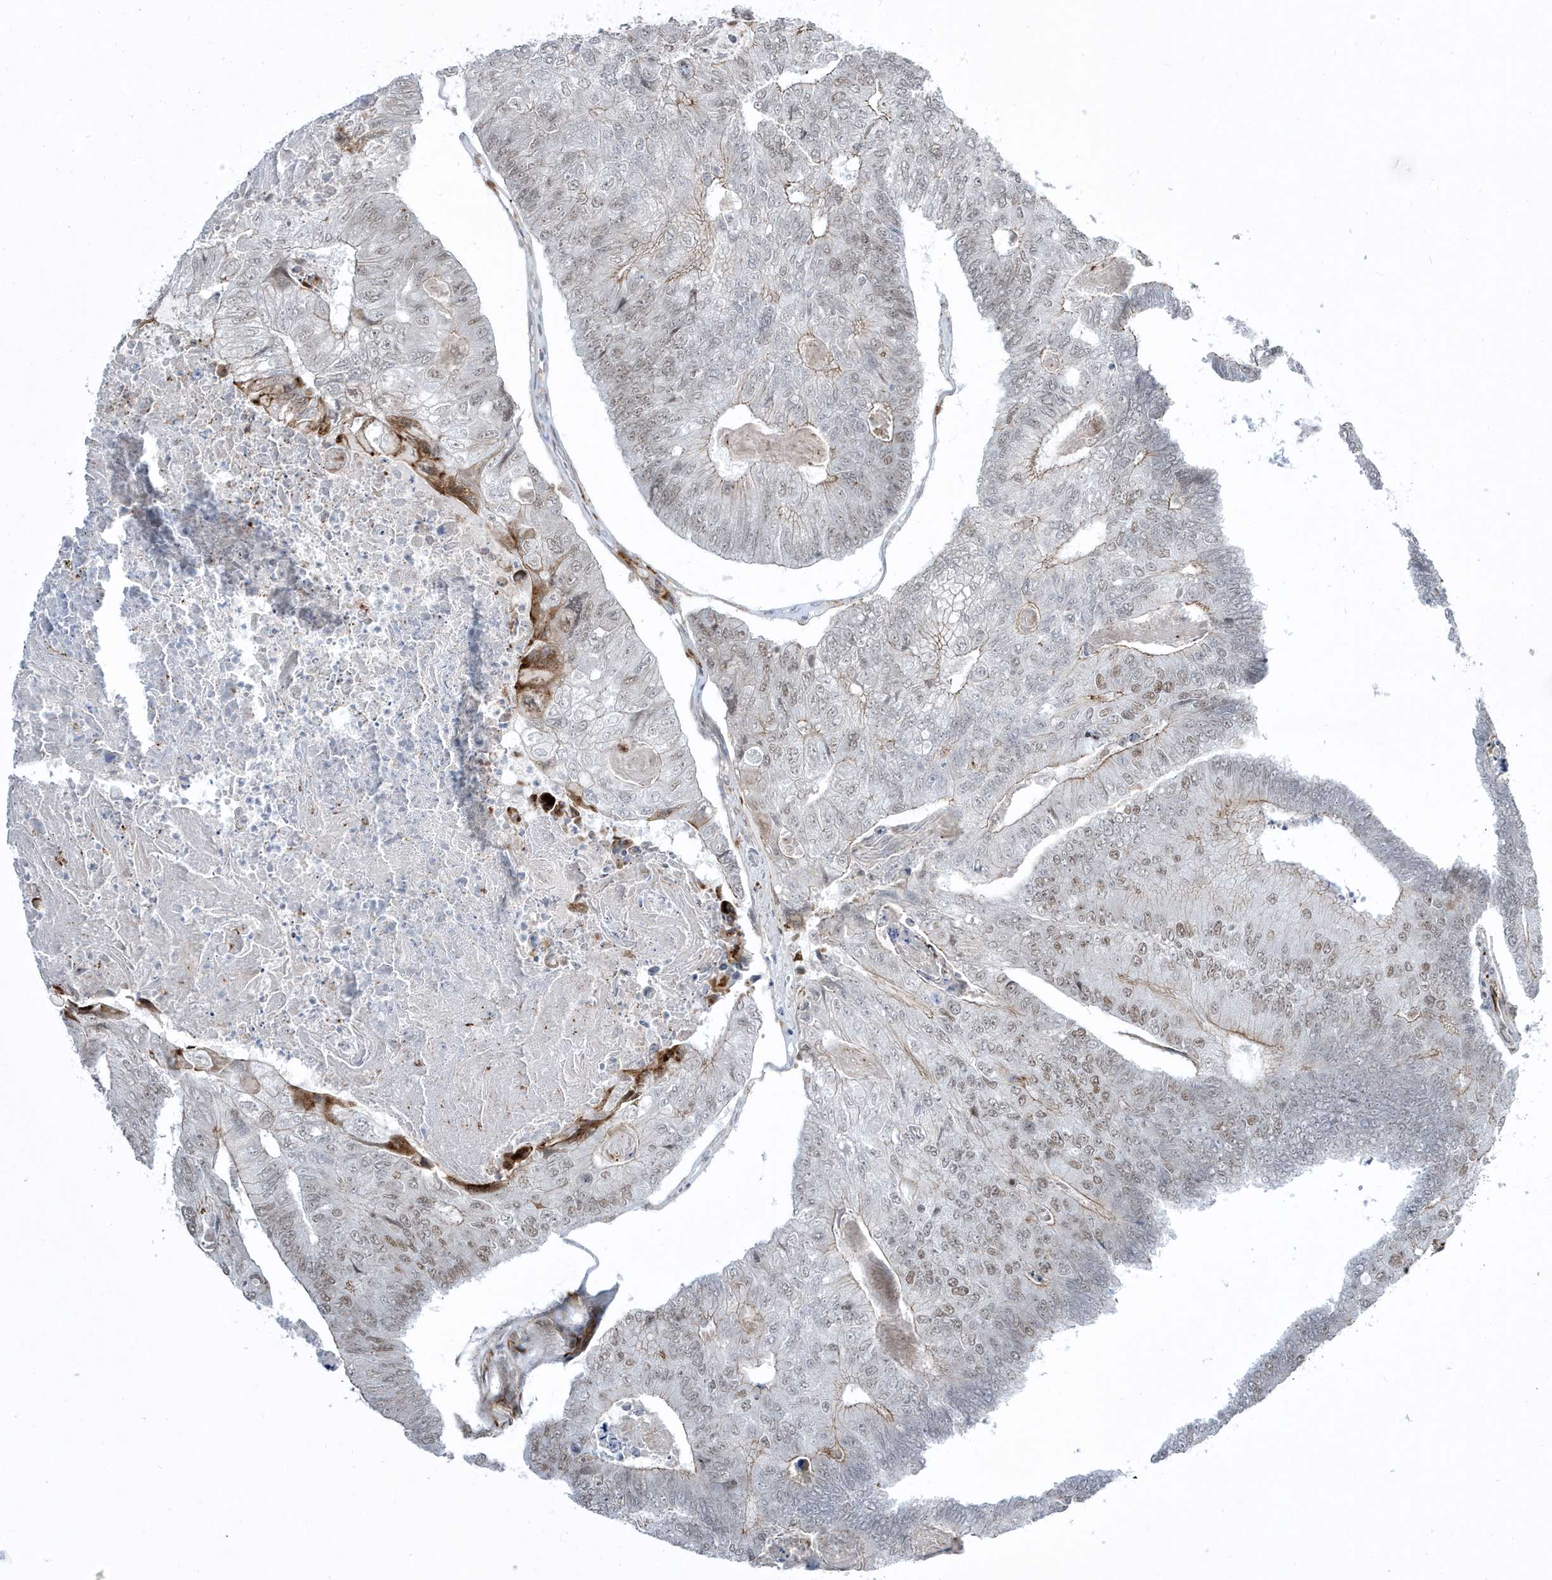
{"staining": {"intensity": "moderate", "quantity": ">75%", "location": "nuclear"}, "tissue": "colorectal cancer", "cell_type": "Tumor cells", "image_type": "cancer", "snomed": [{"axis": "morphology", "description": "Adenocarcinoma, NOS"}, {"axis": "topography", "description": "Colon"}], "caption": "IHC (DAB (3,3'-diaminobenzidine)) staining of human colorectal cancer (adenocarcinoma) reveals moderate nuclear protein expression in about >75% of tumor cells.", "gene": "ADAMTSL3", "patient": {"sex": "female", "age": 67}}